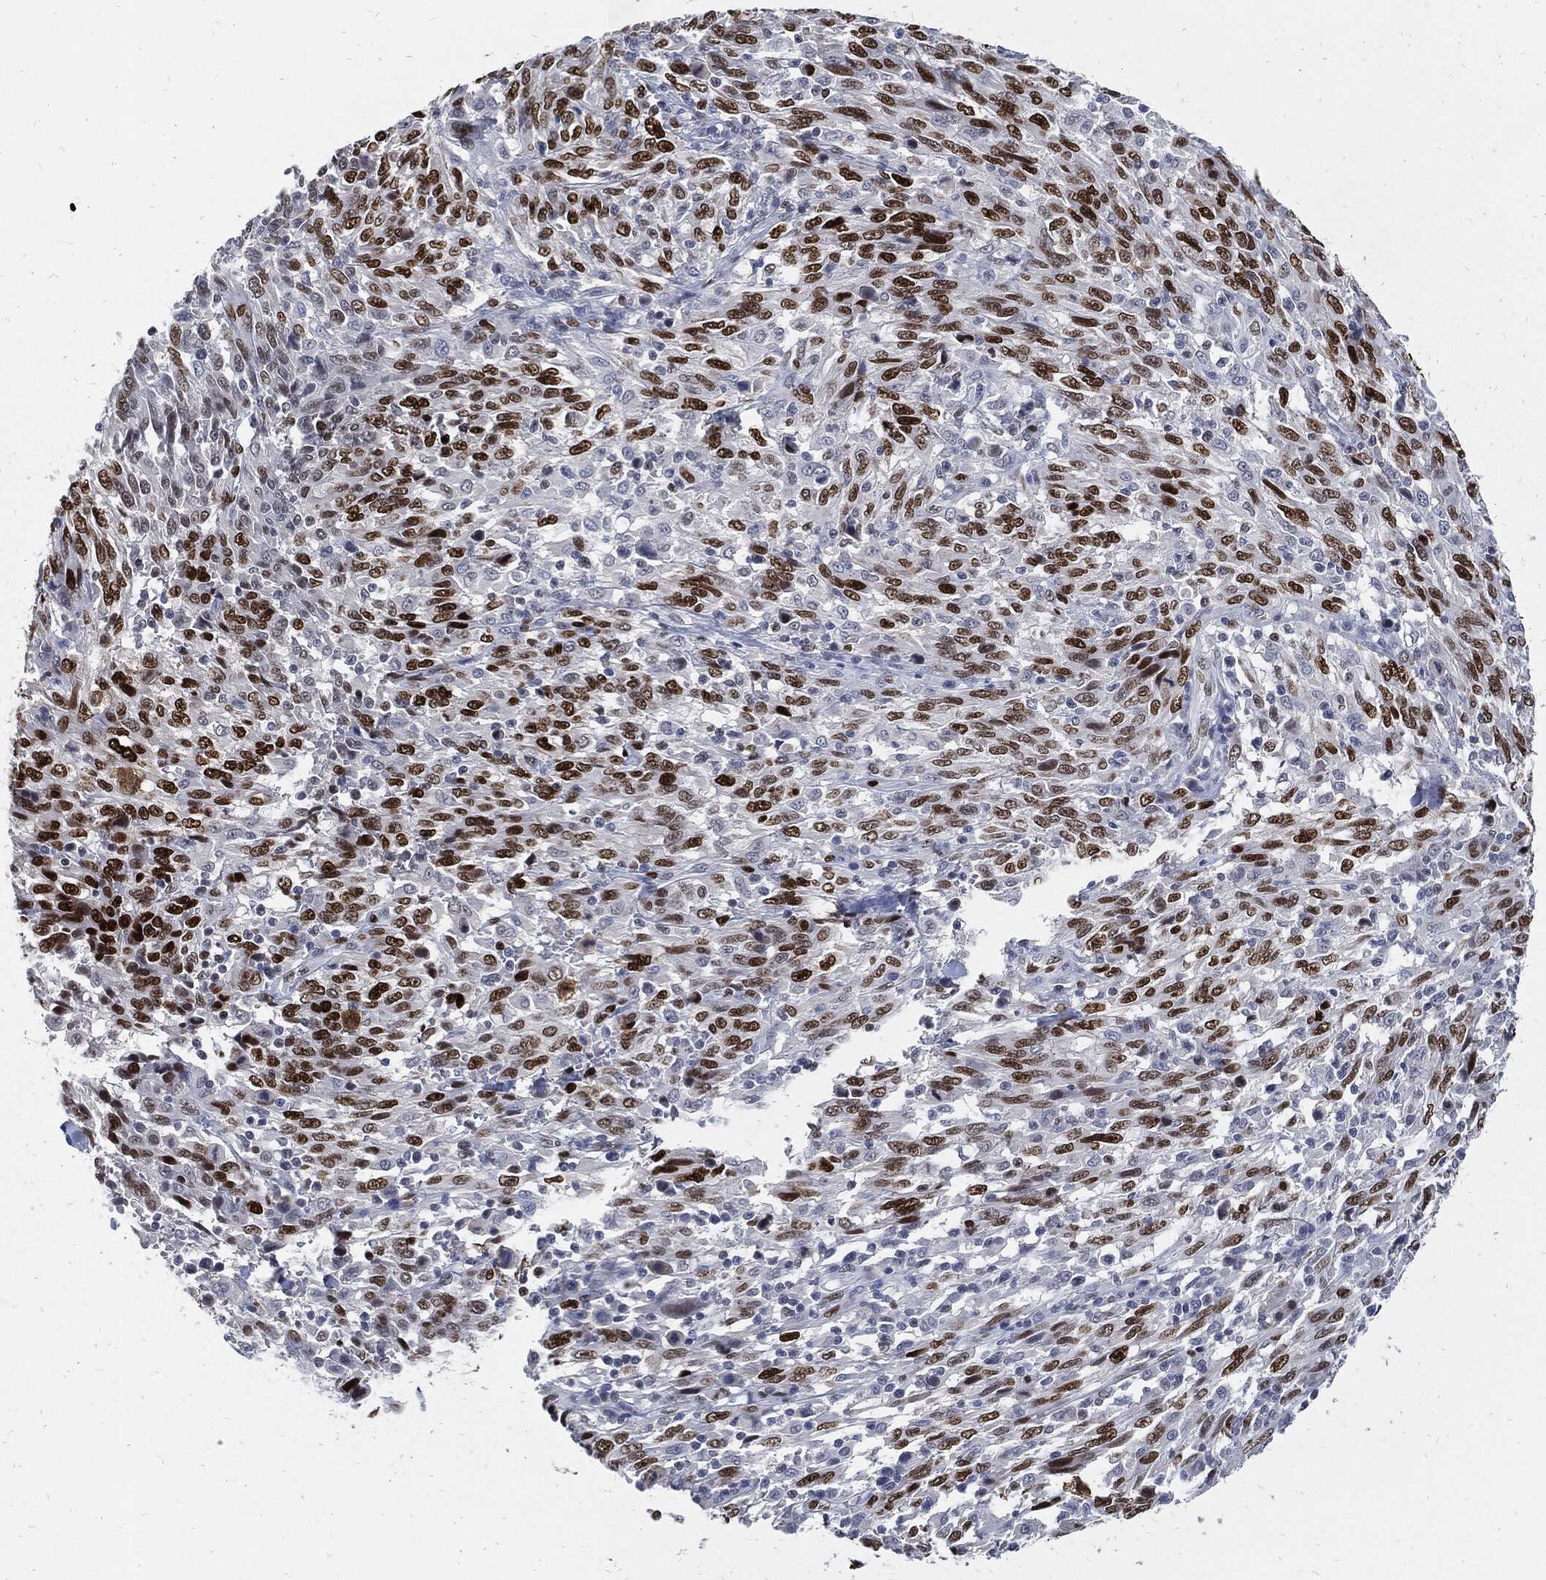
{"staining": {"intensity": "strong", "quantity": "25%-75%", "location": "nuclear"}, "tissue": "melanoma", "cell_type": "Tumor cells", "image_type": "cancer", "snomed": [{"axis": "morphology", "description": "Malignant melanoma, NOS"}, {"axis": "topography", "description": "Skin"}], "caption": "This is a histology image of immunohistochemistry (IHC) staining of melanoma, which shows strong positivity in the nuclear of tumor cells.", "gene": "JUN", "patient": {"sex": "female", "age": 91}}